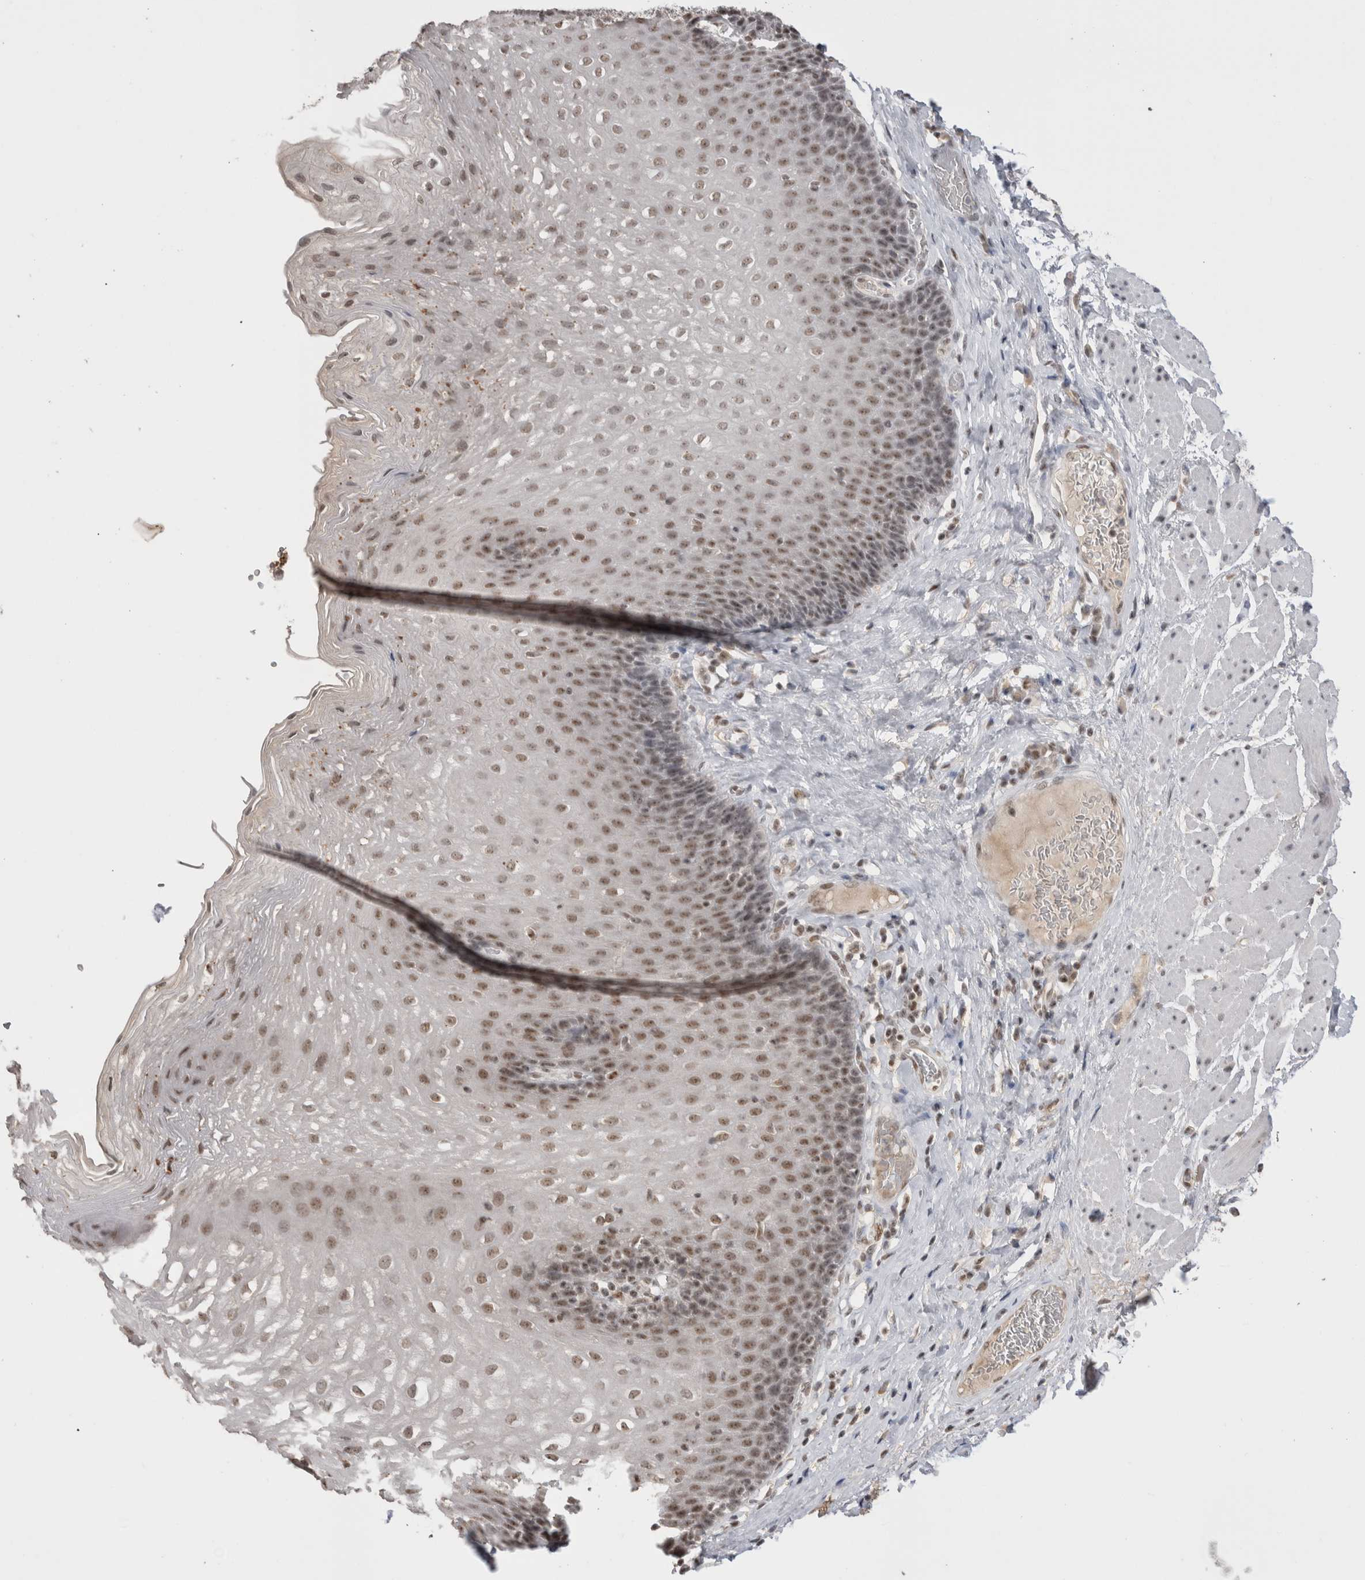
{"staining": {"intensity": "moderate", "quantity": "<25%", "location": "nuclear"}, "tissue": "esophagus", "cell_type": "Squamous epithelial cells", "image_type": "normal", "snomed": [{"axis": "morphology", "description": "Normal tissue, NOS"}, {"axis": "topography", "description": "Esophagus"}], "caption": "Protein positivity by IHC demonstrates moderate nuclear positivity in approximately <25% of squamous epithelial cells in unremarkable esophagus. The staining was performed using DAB, with brown indicating positive protein expression. Nuclei are stained blue with hematoxylin.", "gene": "DAXX", "patient": {"sex": "female", "age": 66}}